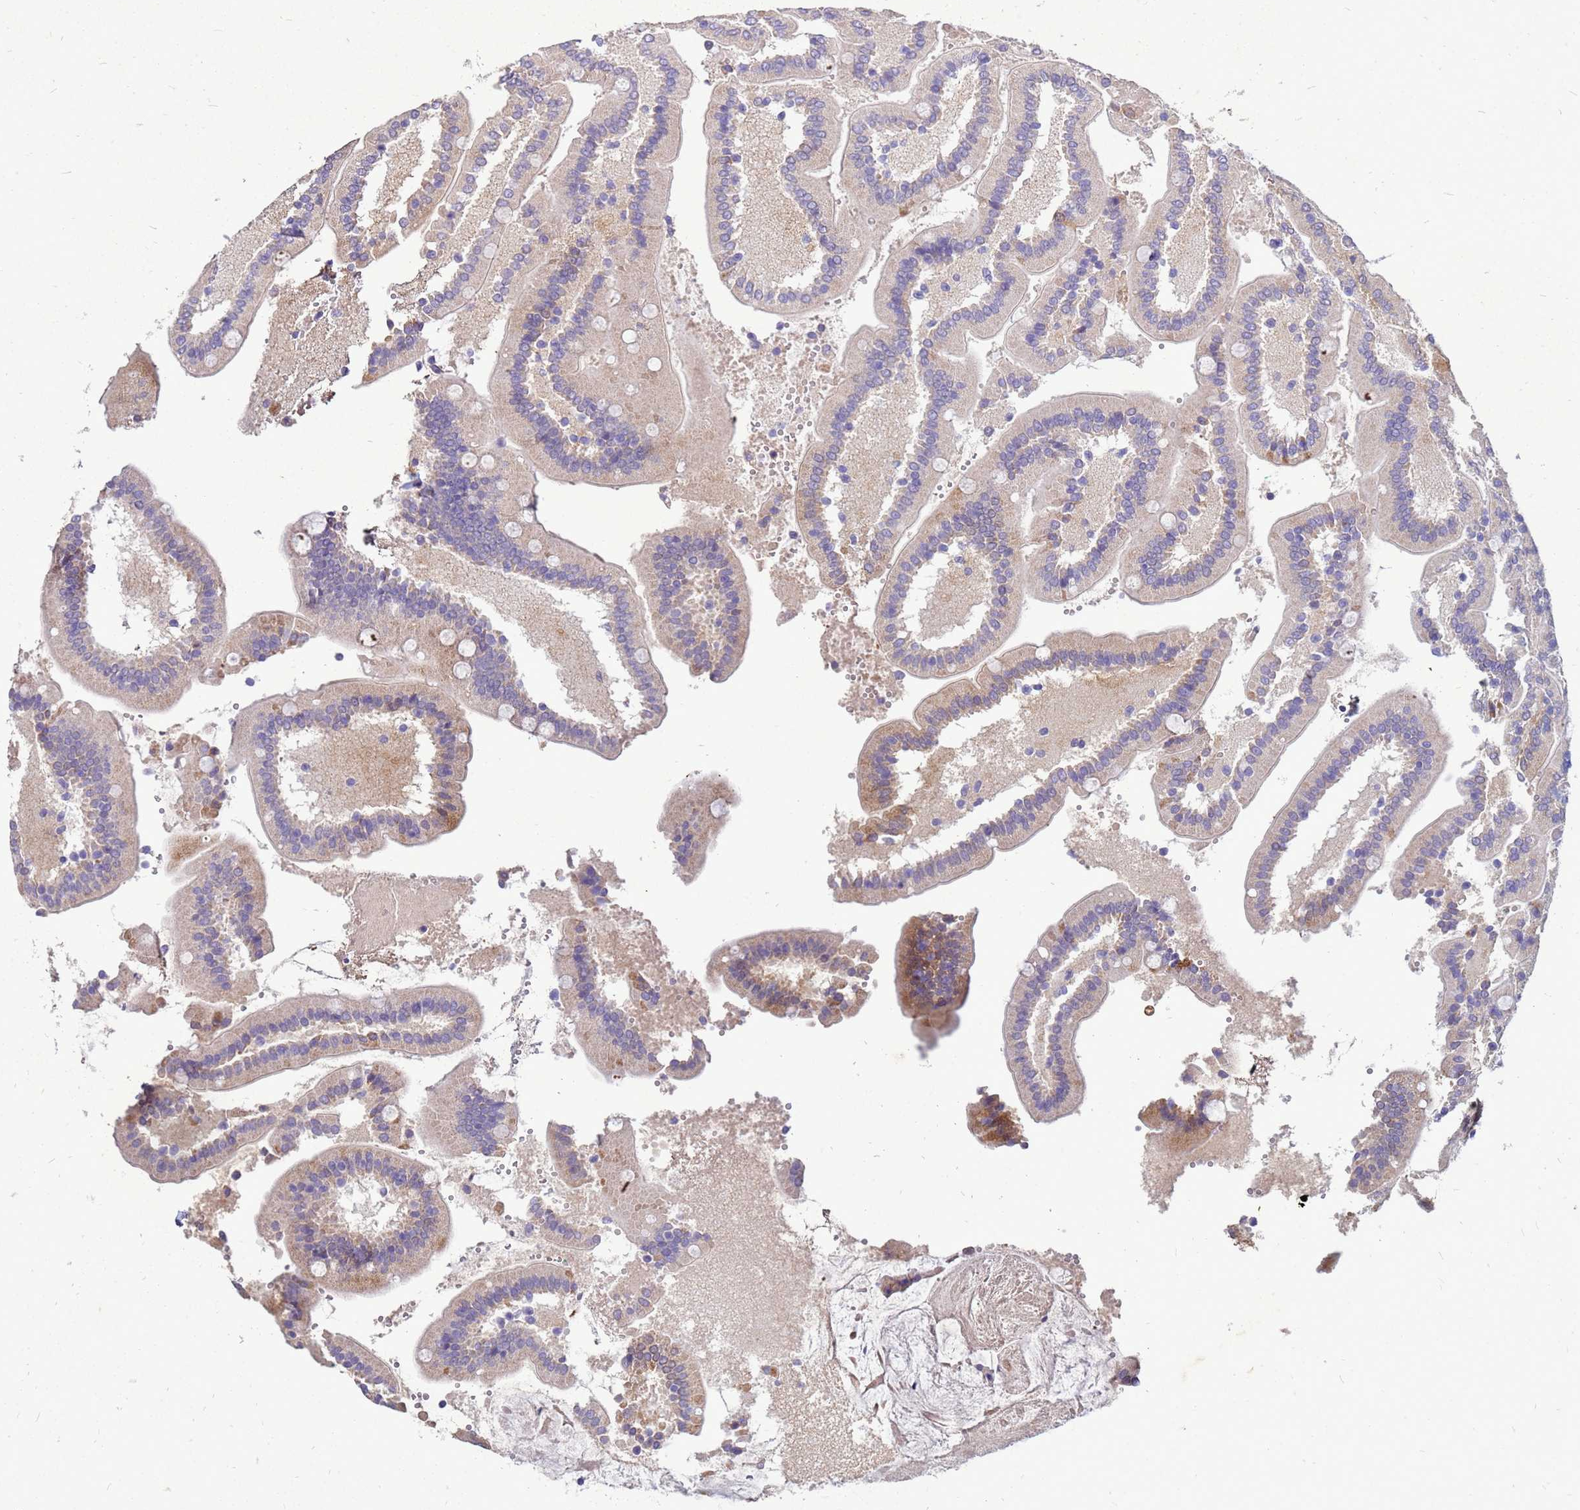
{"staining": {"intensity": "strong", "quantity": "<25%", "location": "cytoplasmic/membranous"}, "tissue": "duodenum", "cell_type": "Glandular cells", "image_type": "normal", "snomed": [{"axis": "morphology", "description": "Normal tissue, NOS"}, {"axis": "topography", "description": "Duodenum"}], "caption": "IHC histopathology image of benign duodenum: human duodenum stained using IHC displays medium levels of strong protein expression localized specifically in the cytoplasmic/membranous of glandular cells, appearing as a cytoplasmic/membranous brown color.", "gene": "AKR1C1", "patient": {"sex": "female", "age": 62}}